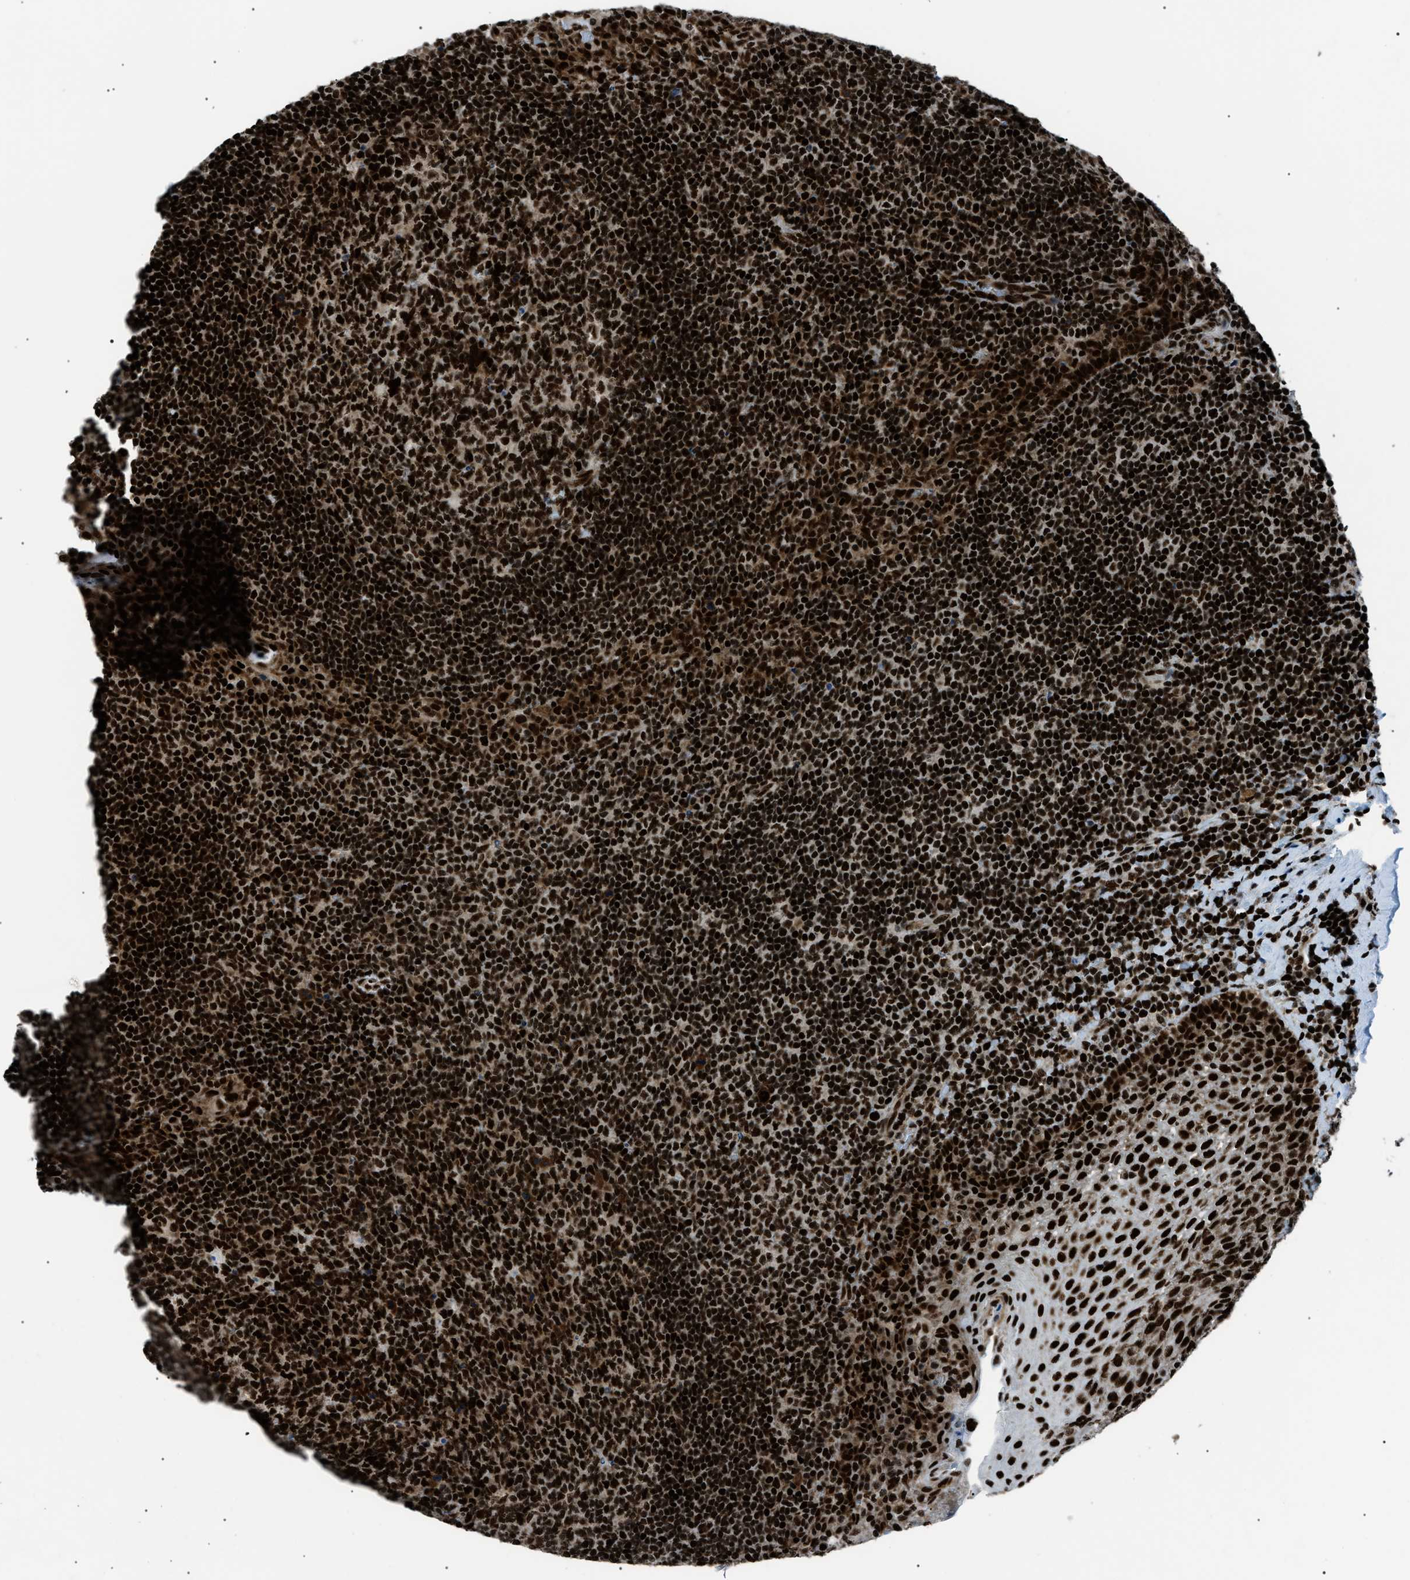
{"staining": {"intensity": "strong", "quantity": ">75%", "location": "nuclear"}, "tissue": "tonsil", "cell_type": "Germinal center cells", "image_type": "normal", "snomed": [{"axis": "morphology", "description": "Normal tissue, NOS"}, {"axis": "topography", "description": "Tonsil"}], "caption": "A brown stain highlights strong nuclear positivity of a protein in germinal center cells of benign human tonsil.", "gene": "HNRNPK", "patient": {"sex": "male", "age": 17}}